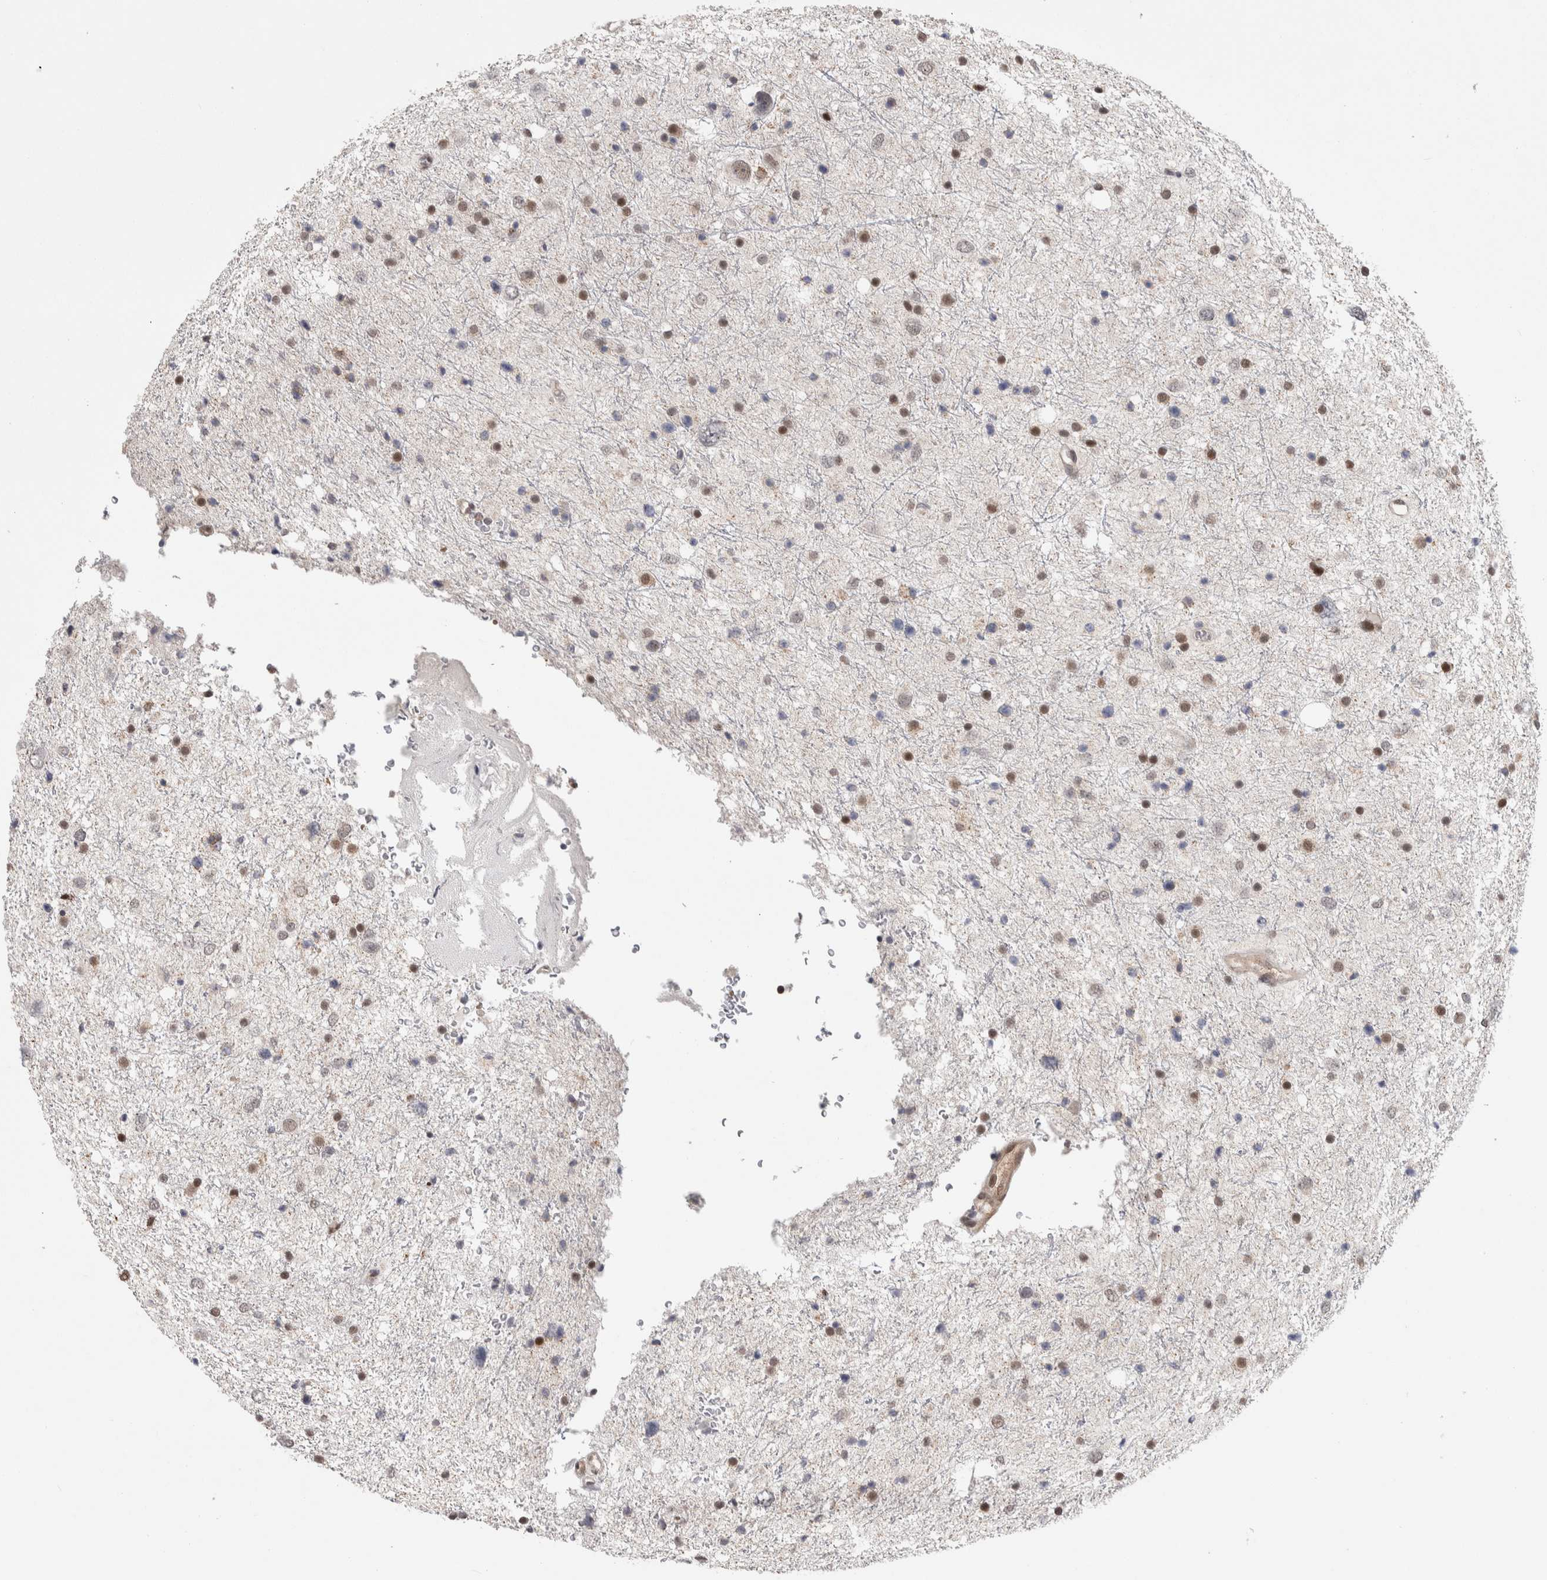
{"staining": {"intensity": "moderate", "quantity": "25%-75%", "location": "nuclear"}, "tissue": "glioma", "cell_type": "Tumor cells", "image_type": "cancer", "snomed": [{"axis": "morphology", "description": "Glioma, malignant, Low grade"}, {"axis": "topography", "description": "Brain"}], "caption": "Human low-grade glioma (malignant) stained for a protein (brown) shows moderate nuclear positive positivity in about 25%-75% of tumor cells.", "gene": "ZNF592", "patient": {"sex": "female", "age": 37}}